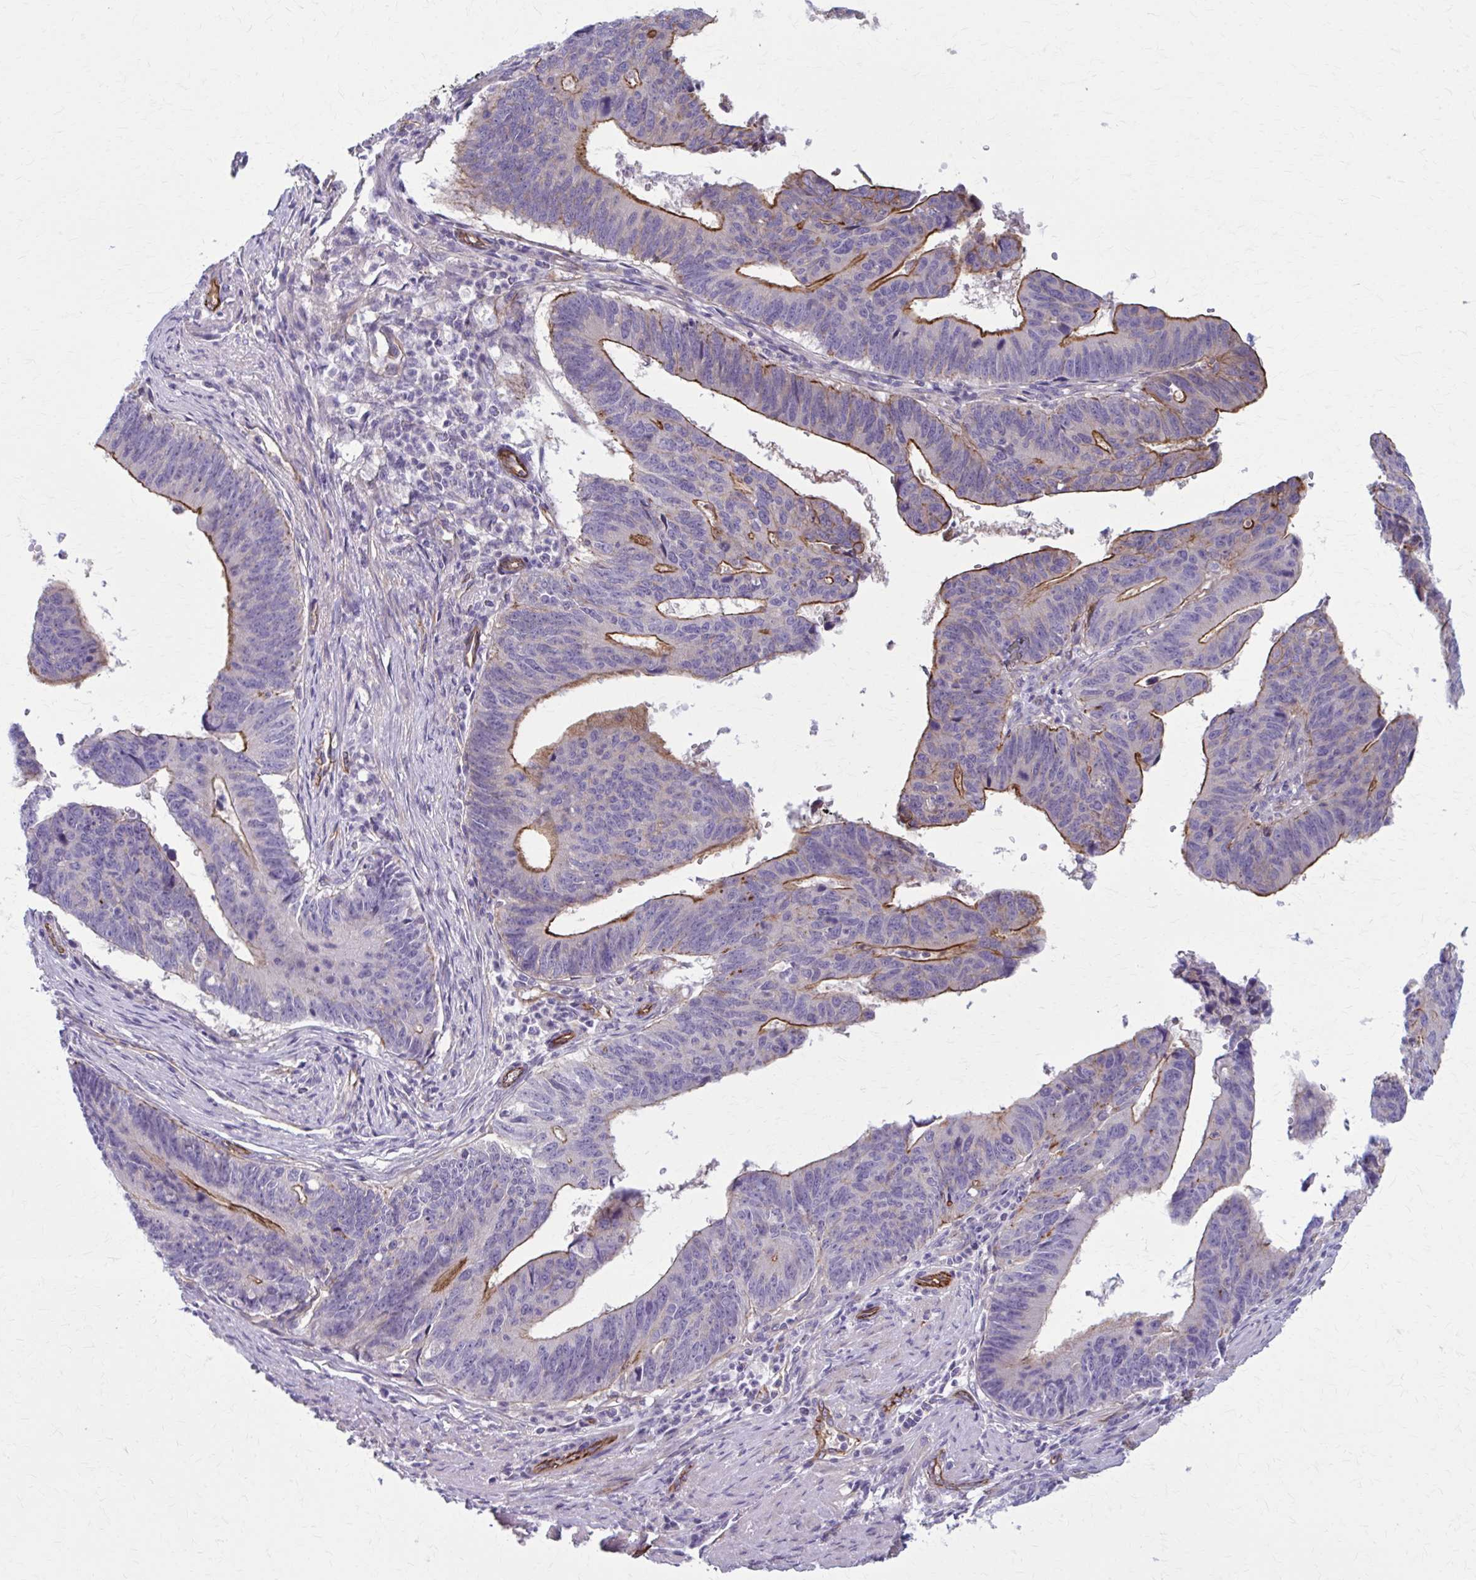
{"staining": {"intensity": "moderate", "quantity": "25%-75%", "location": "cytoplasmic/membranous"}, "tissue": "stomach cancer", "cell_type": "Tumor cells", "image_type": "cancer", "snomed": [{"axis": "morphology", "description": "Adenocarcinoma, NOS"}, {"axis": "topography", "description": "Stomach"}], "caption": "Immunohistochemistry (DAB) staining of human stomach cancer demonstrates moderate cytoplasmic/membranous protein staining in approximately 25%-75% of tumor cells.", "gene": "ZDHHC7", "patient": {"sex": "male", "age": 59}}